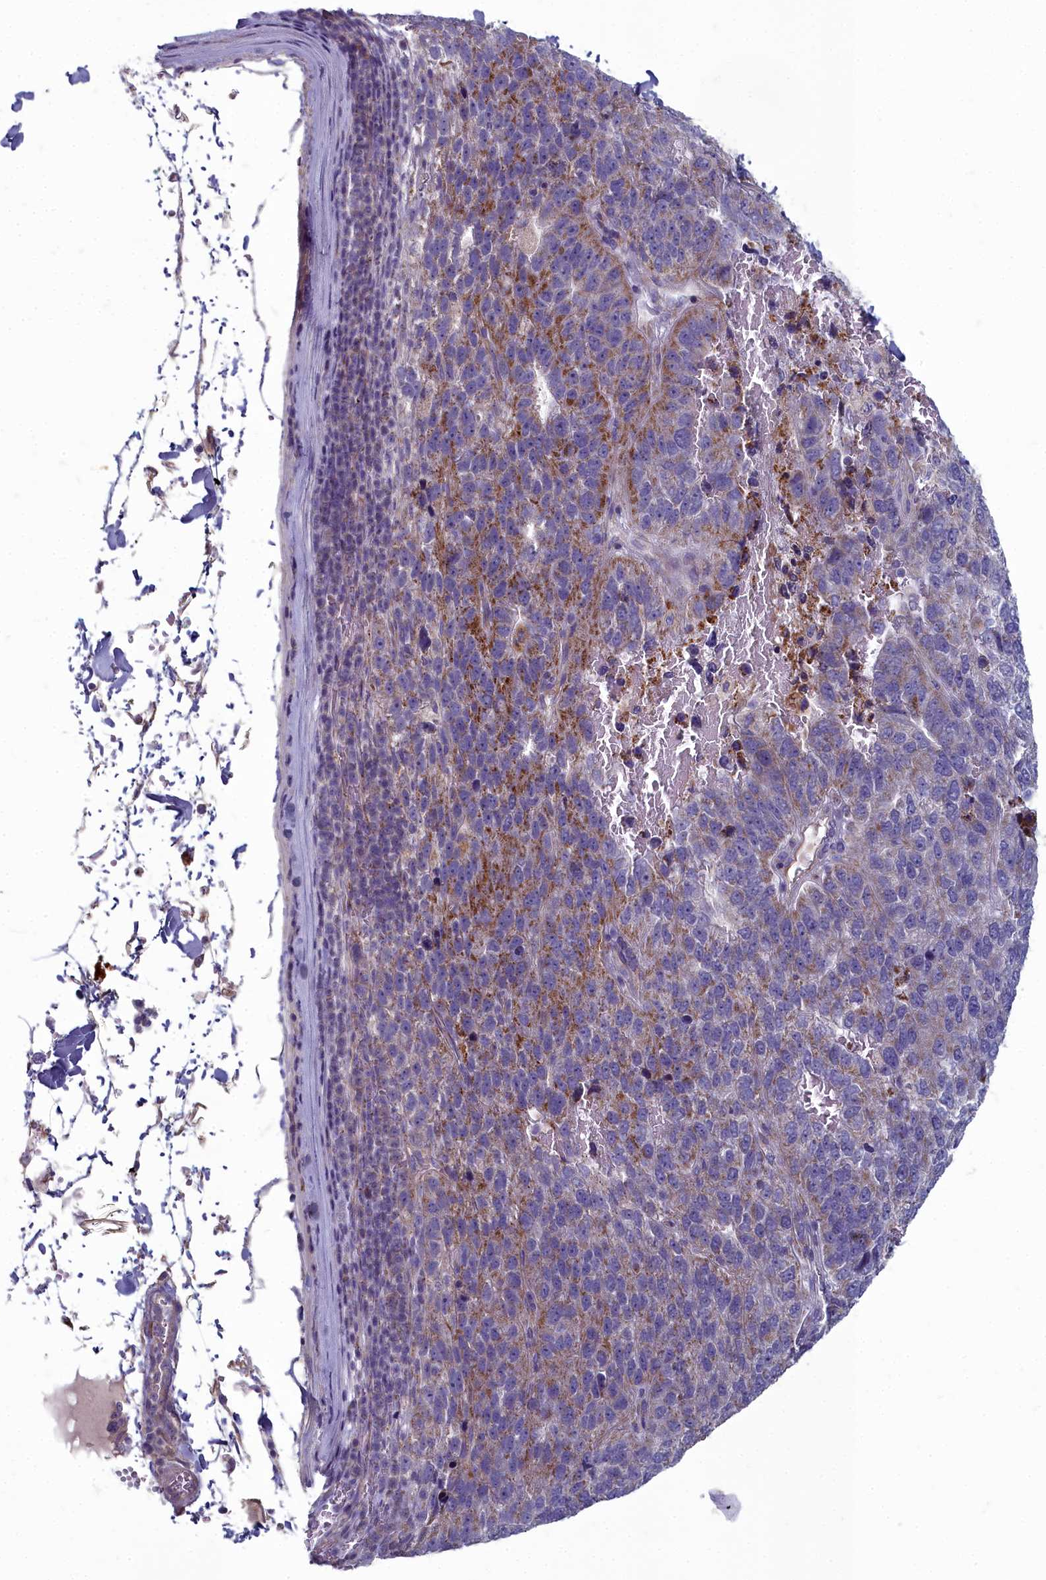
{"staining": {"intensity": "moderate", "quantity": "<25%", "location": "cytoplasmic/membranous"}, "tissue": "pancreatic cancer", "cell_type": "Tumor cells", "image_type": "cancer", "snomed": [{"axis": "morphology", "description": "Adenocarcinoma, NOS"}, {"axis": "topography", "description": "Pancreas"}], "caption": "The immunohistochemical stain shows moderate cytoplasmic/membranous staining in tumor cells of pancreatic cancer (adenocarcinoma) tissue.", "gene": "INSYN2A", "patient": {"sex": "female", "age": 61}}